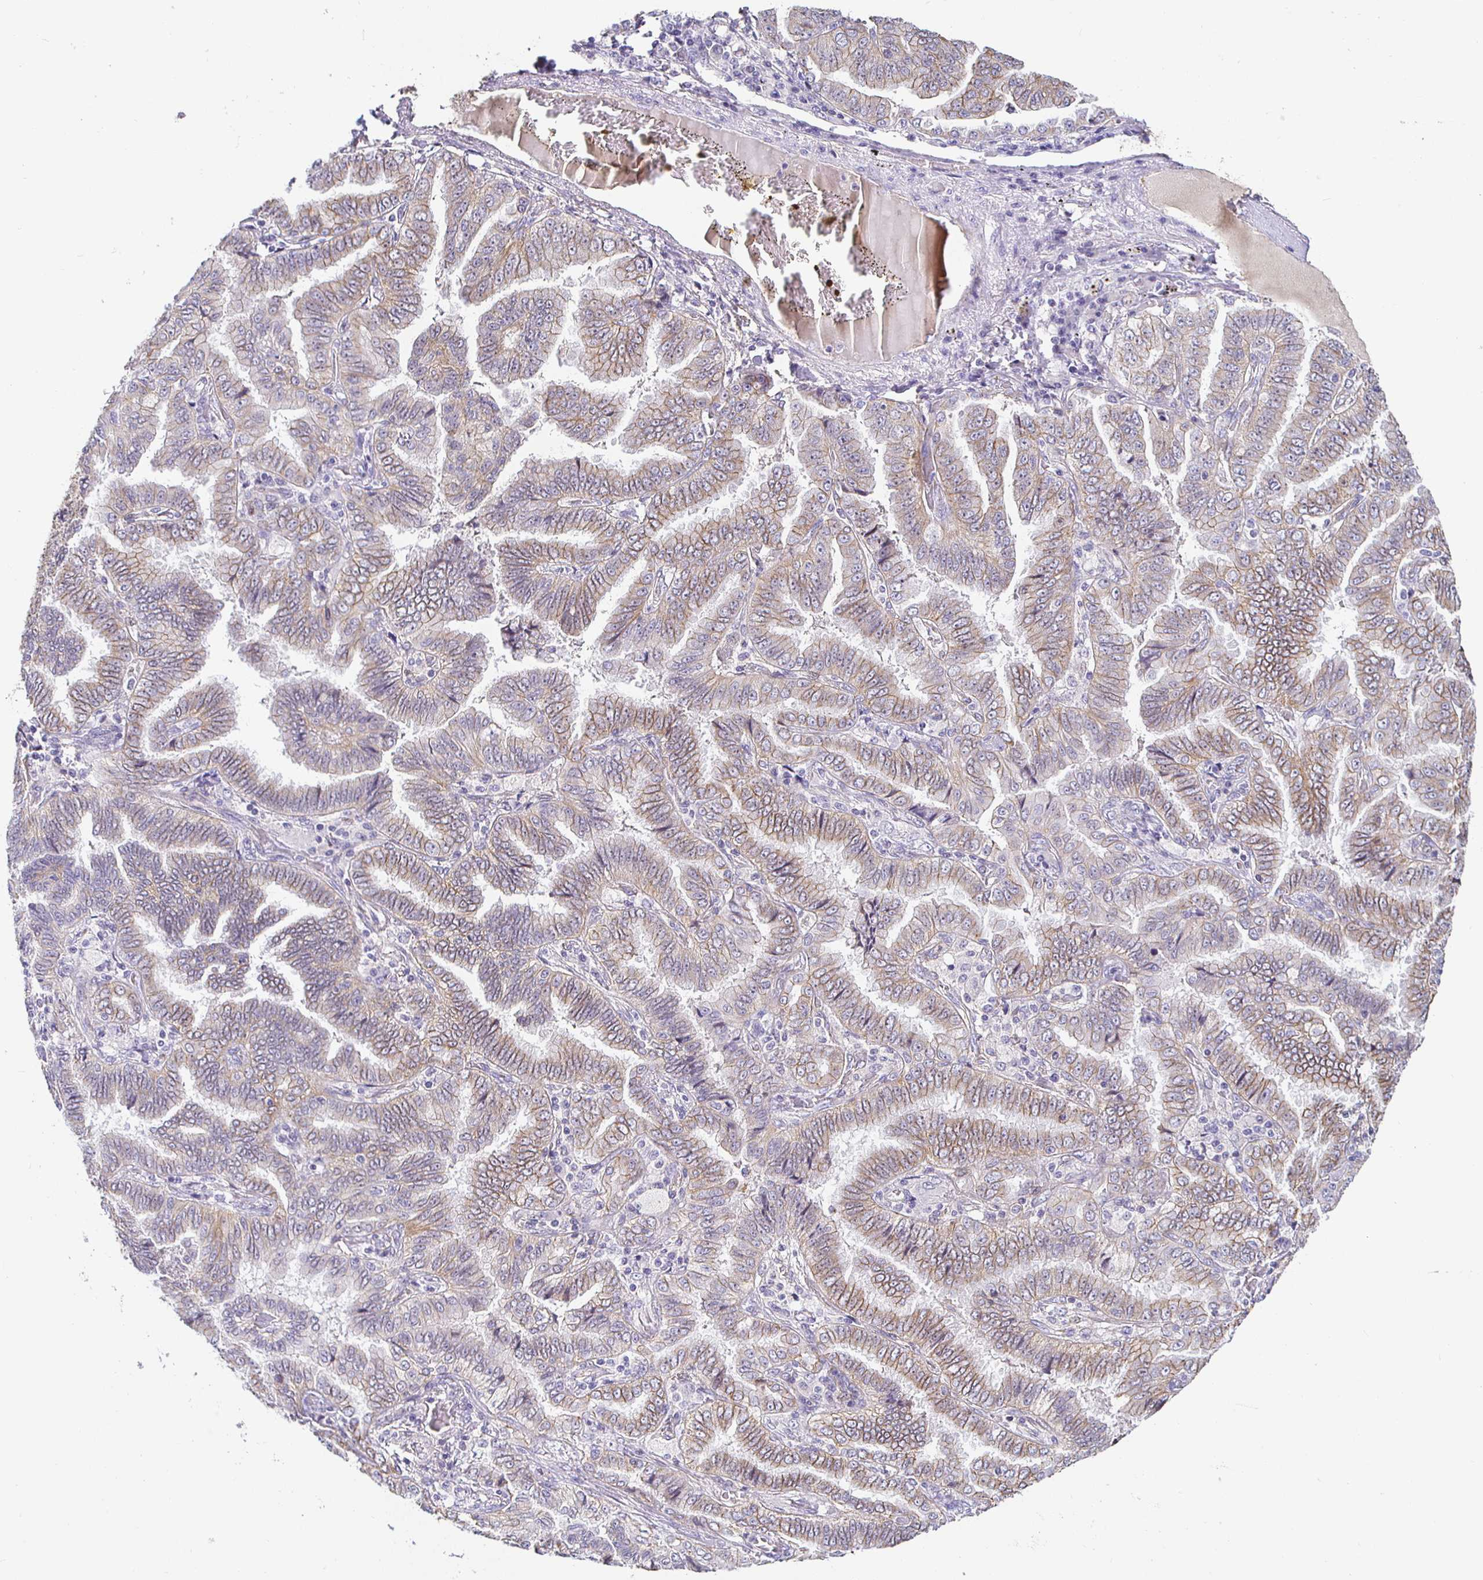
{"staining": {"intensity": "moderate", "quantity": "25%-75%", "location": "cytoplasmic/membranous"}, "tissue": "lung cancer", "cell_type": "Tumor cells", "image_type": "cancer", "snomed": [{"axis": "morphology", "description": "Aneuploidy"}, {"axis": "morphology", "description": "Adenocarcinoma, NOS"}, {"axis": "morphology", "description": "Adenocarcinoma, metastatic, NOS"}, {"axis": "topography", "description": "Lymph node"}, {"axis": "topography", "description": "Lung"}], "caption": "Human adenocarcinoma (lung) stained with a brown dye demonstrates moderate cytoplasmic/membranous positive staining in about 25%-75% of tumor cells.", "gene": "PIWIL3", "patient": {"sex": "female", "age": 48}}